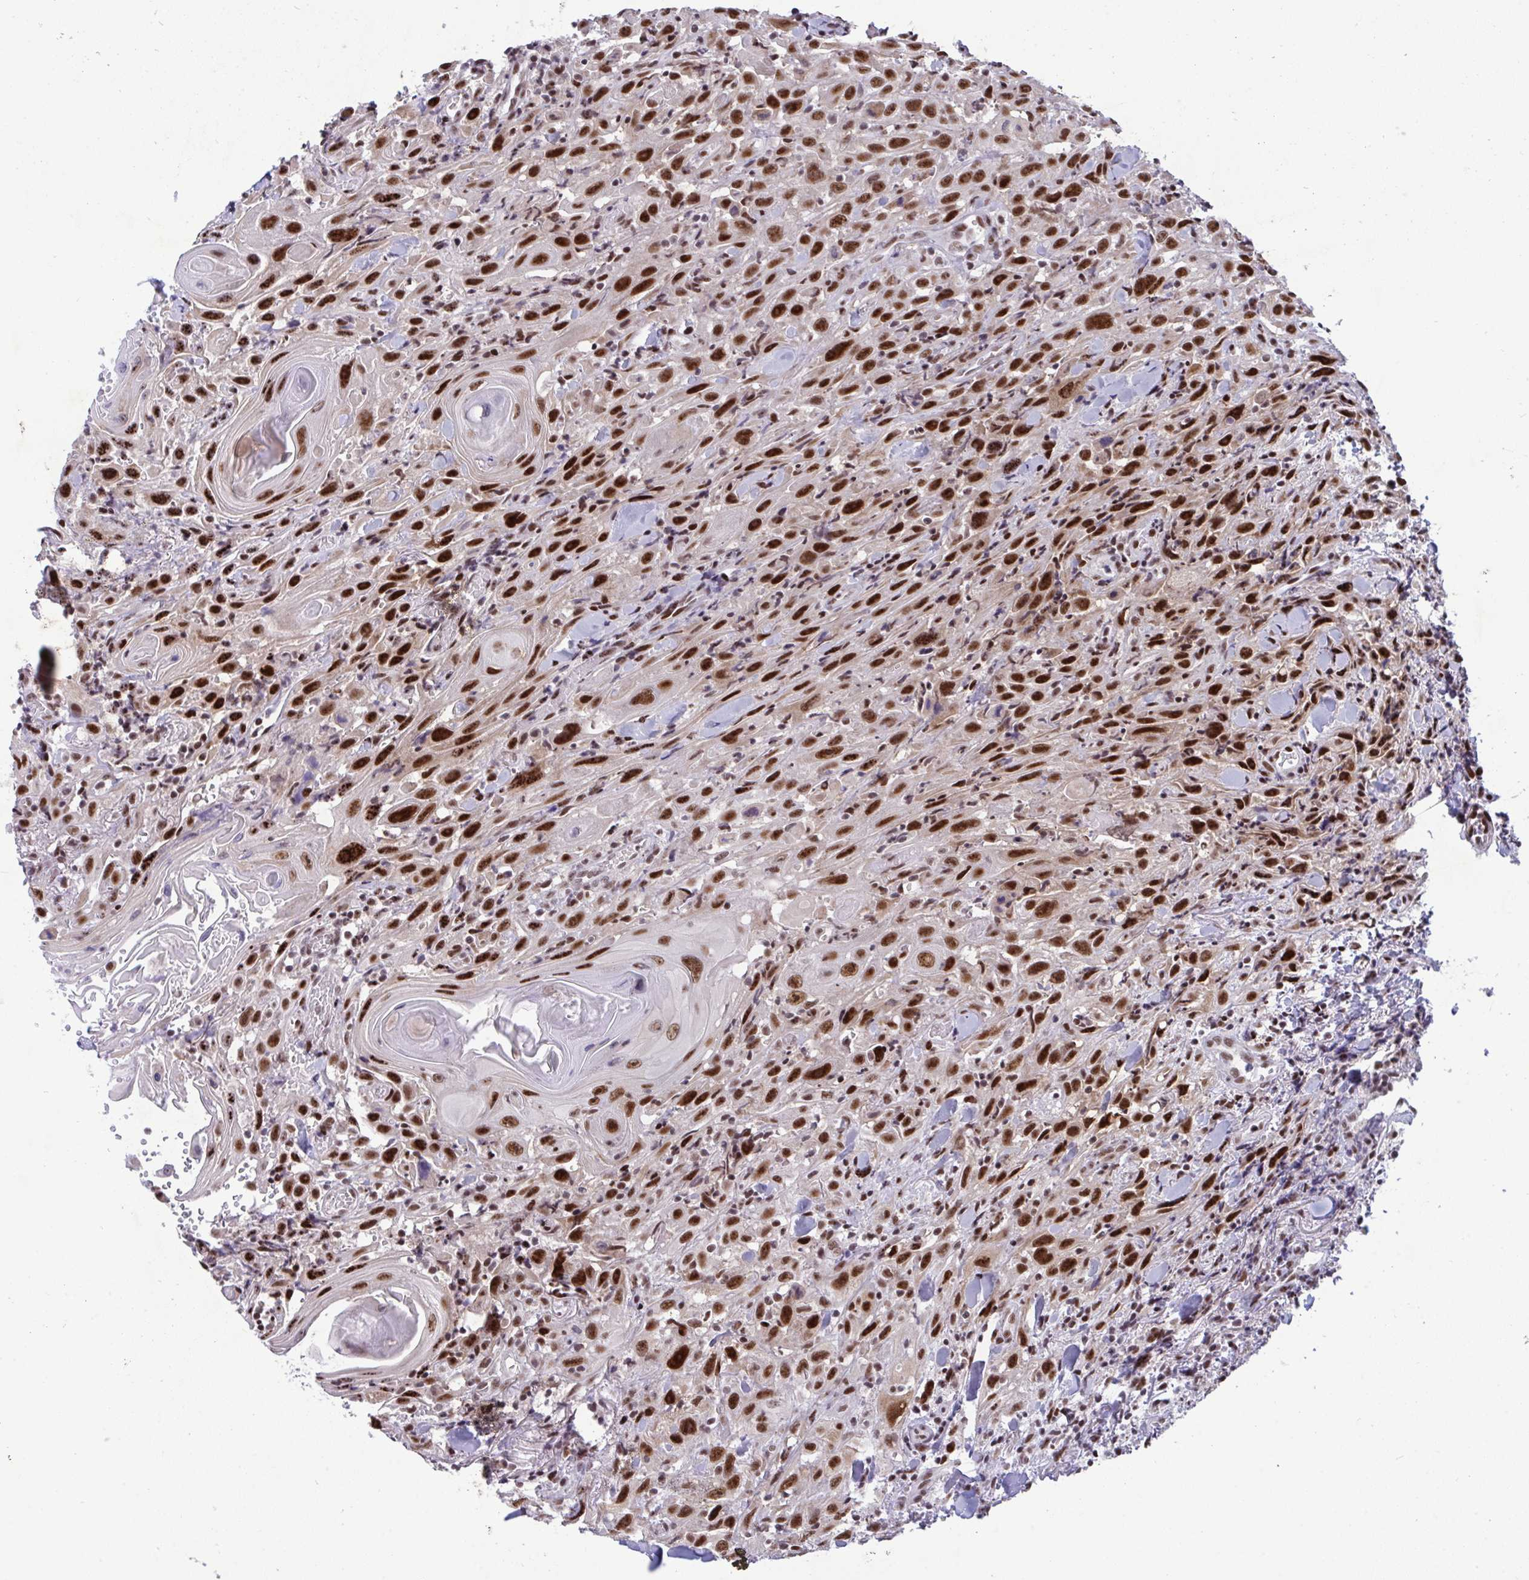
{"staining": {"intensity": "strong", "quantity": ">75%", "location": "nuclear"}, "tissue": "head and neck cancer", "cell_type": "Tumor cells", "image_type": "cancer", "snomed": [{"axis": "morphology", "description": "Squamous cell carcinoma, NOS"}, {"axis": "topography", "description": "Head-Neck"}], "caption": "A micrograph of head and neck squamous cell carcinoma stained for a protein demonstrates strong nuclear brown staining in tumor cells.", "gene": "WBP11", "patient": {"sex": "female", "age": 95}}